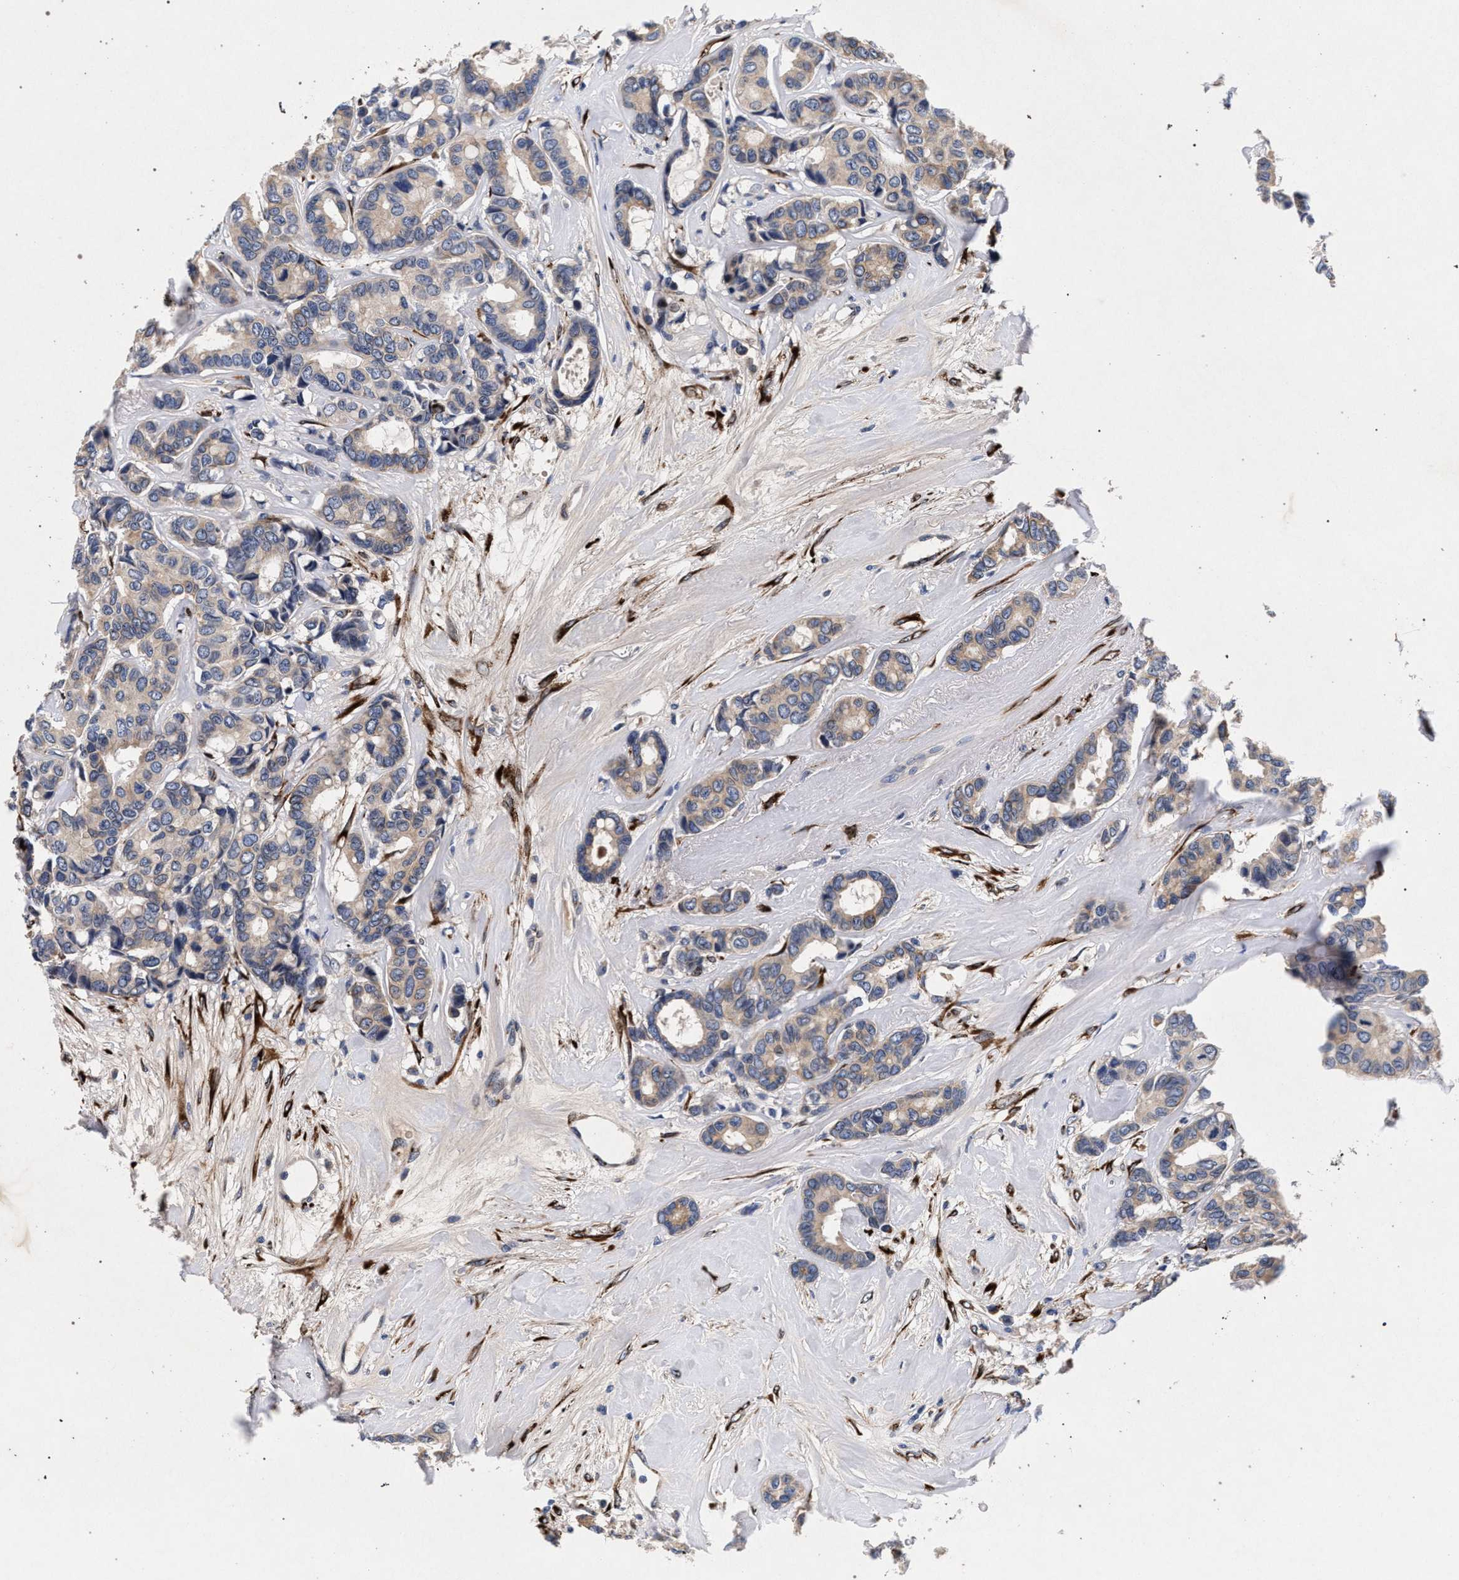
{"staining": {"intensity": "weak", "quantity": ">75%", "location": "cytoplasmic/membranous"}, "tissue": "breast cancer", "cell_type": "Tumor cells", "image_type": "cancer", "snomed": [{"axis": "morphology", "description": "Duct carcinoma"}, {"axis": "topography", "description": "Breast"}], "caption": "Approximately >75% of tumor cells in infiltrating ductal carcinoma (breast) reveal weak cytoplasmic/membranous protein positivity as visualized by brown immunohistochemical staining.", "gene": "NEK7", "patient": {"sex": "female", "age": 87}}